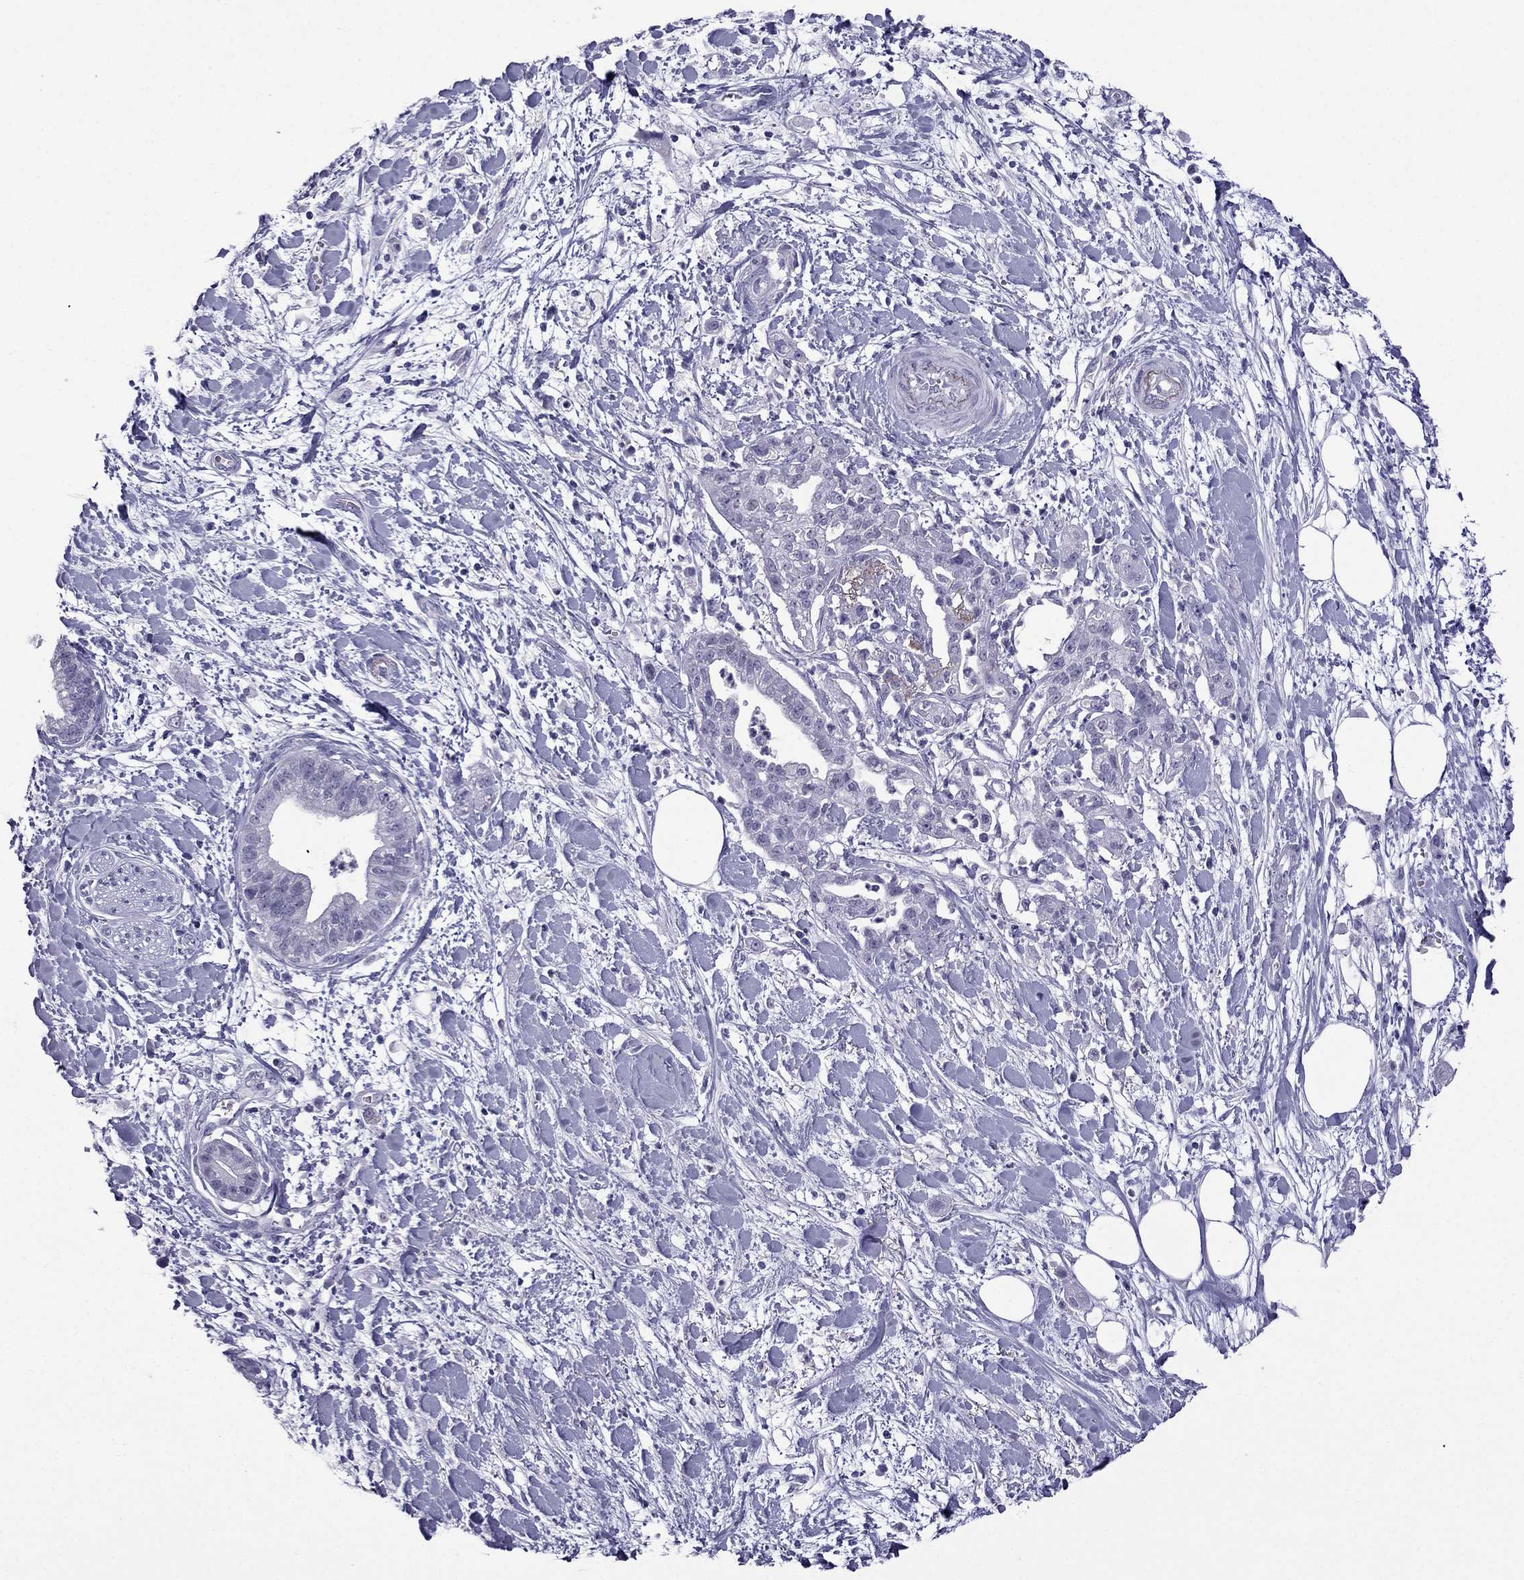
{"staining": {"intensity": "negative", "quantity": "none", "location": "none"}, "tissue": "pancreatic cancer", "cell_type": "Tumor cells", "image_type": "cancer", "snomed": [{"axis": "morphology", "description": "Normal tissue, NOS"}, {"axis": "morphology", "description": "Adenocarcinoma, NOS"}, {"axis": "topography", "description": "Lymph node"}, {"axis": "topography", "description": "Pancreas"}], "caption": "A high-resolution image shows IHC staining of pancreatic cancer, which shows no significant positivity in tumor cells.", "gene": "MYLK3", "patient": {"sex": "female", "age": 58}}